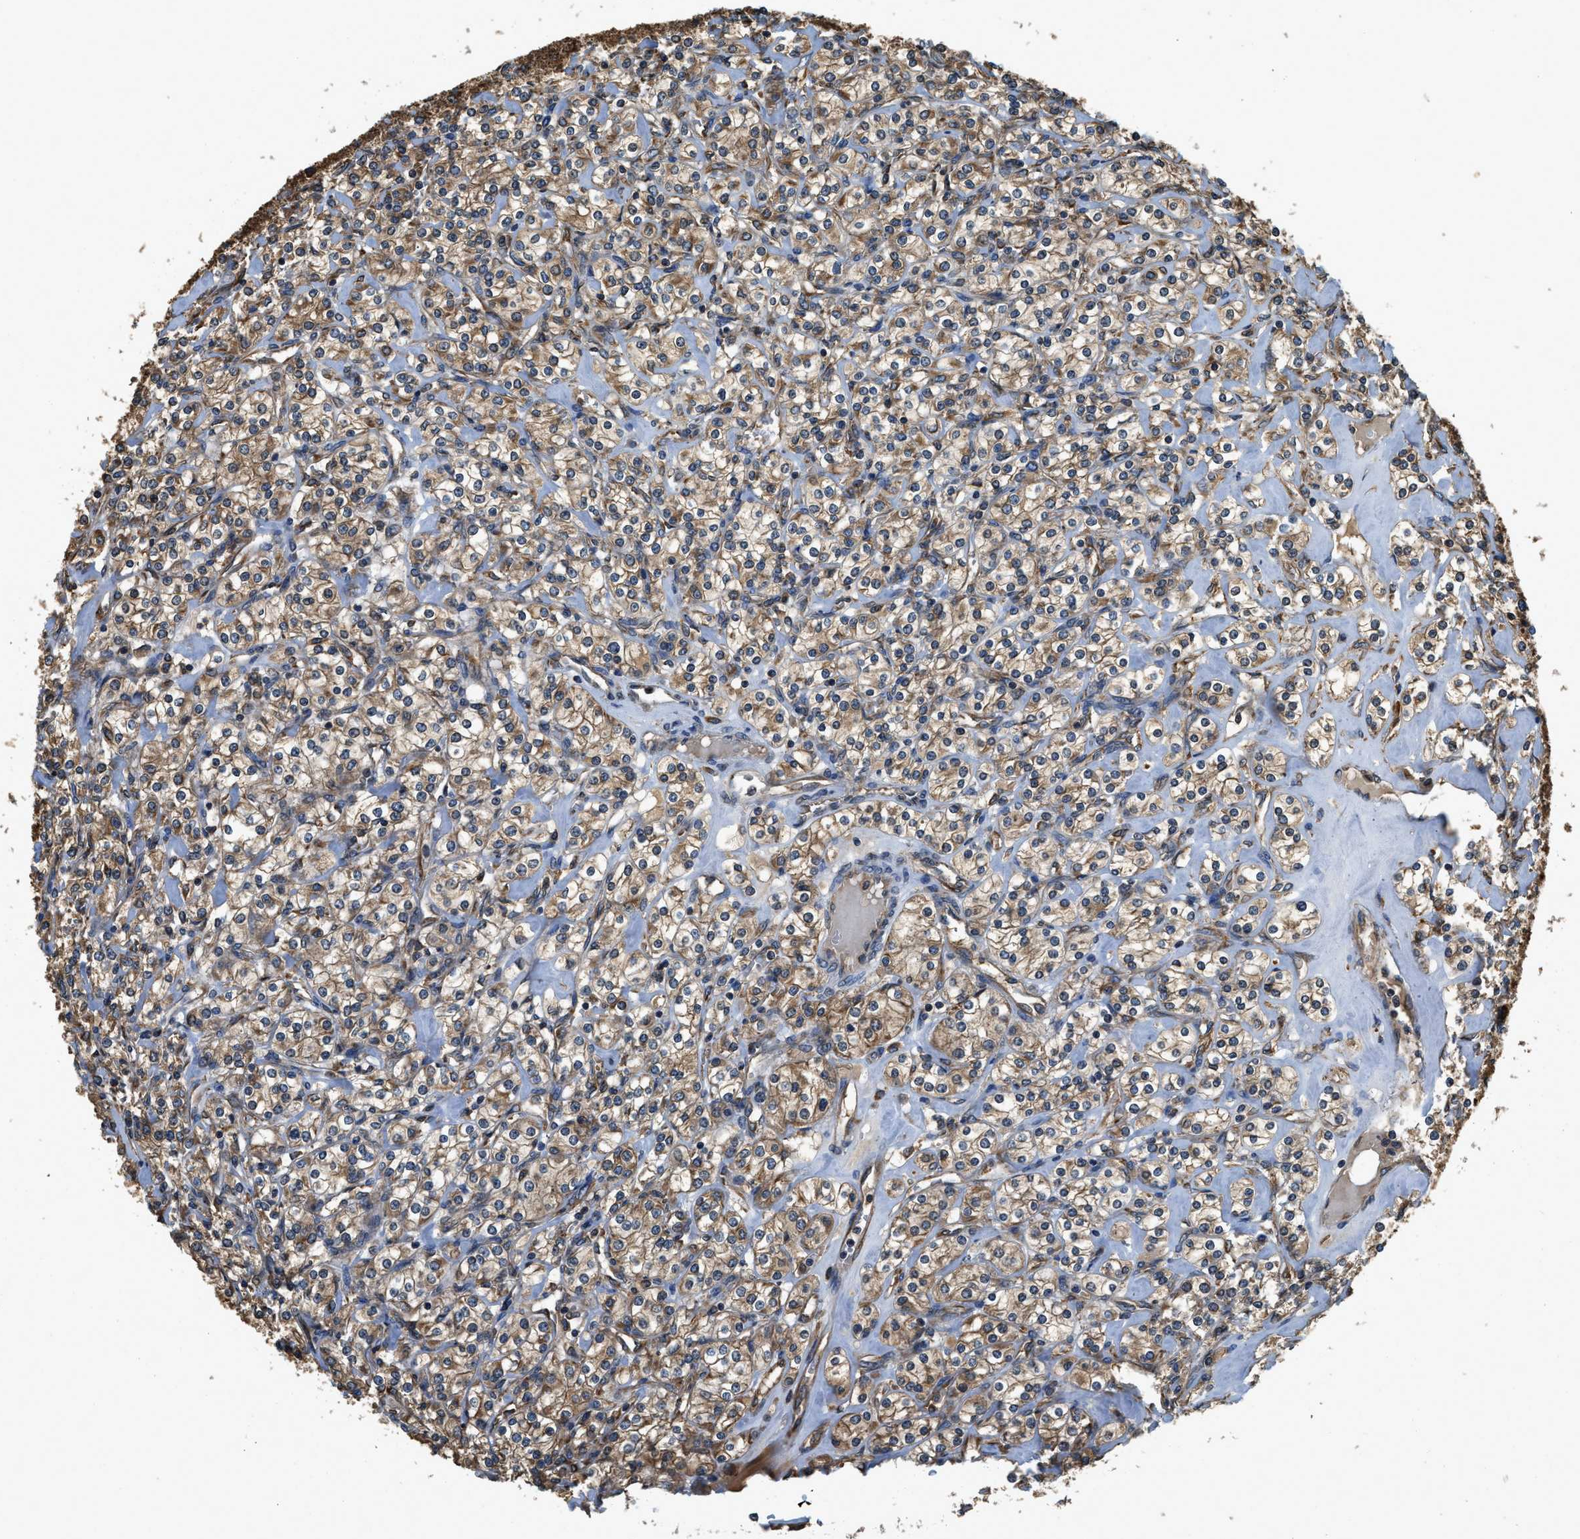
{"staining": {"intensity": "moderate", "quantity": ">75%", "location": "cytoplasmic/membranous"}, "tissue": "renal cancer", "cell_type": "Tumor cells", "image_type": "cancer", "snomed": [{"axis": "morphology", "description": "Adenocarcinoma, NOS"}, {"axis": "topography", "description": "Kidney"}], "caption": "Immunohistochemical staining of human renal adenocarcinoma exhibits medium levels of moderate cytoplasmic/membranous protein positivity in about >75% of tumor cells.", "gene": "BCAP31", "patient": {"sex": "male", "age": 77}}